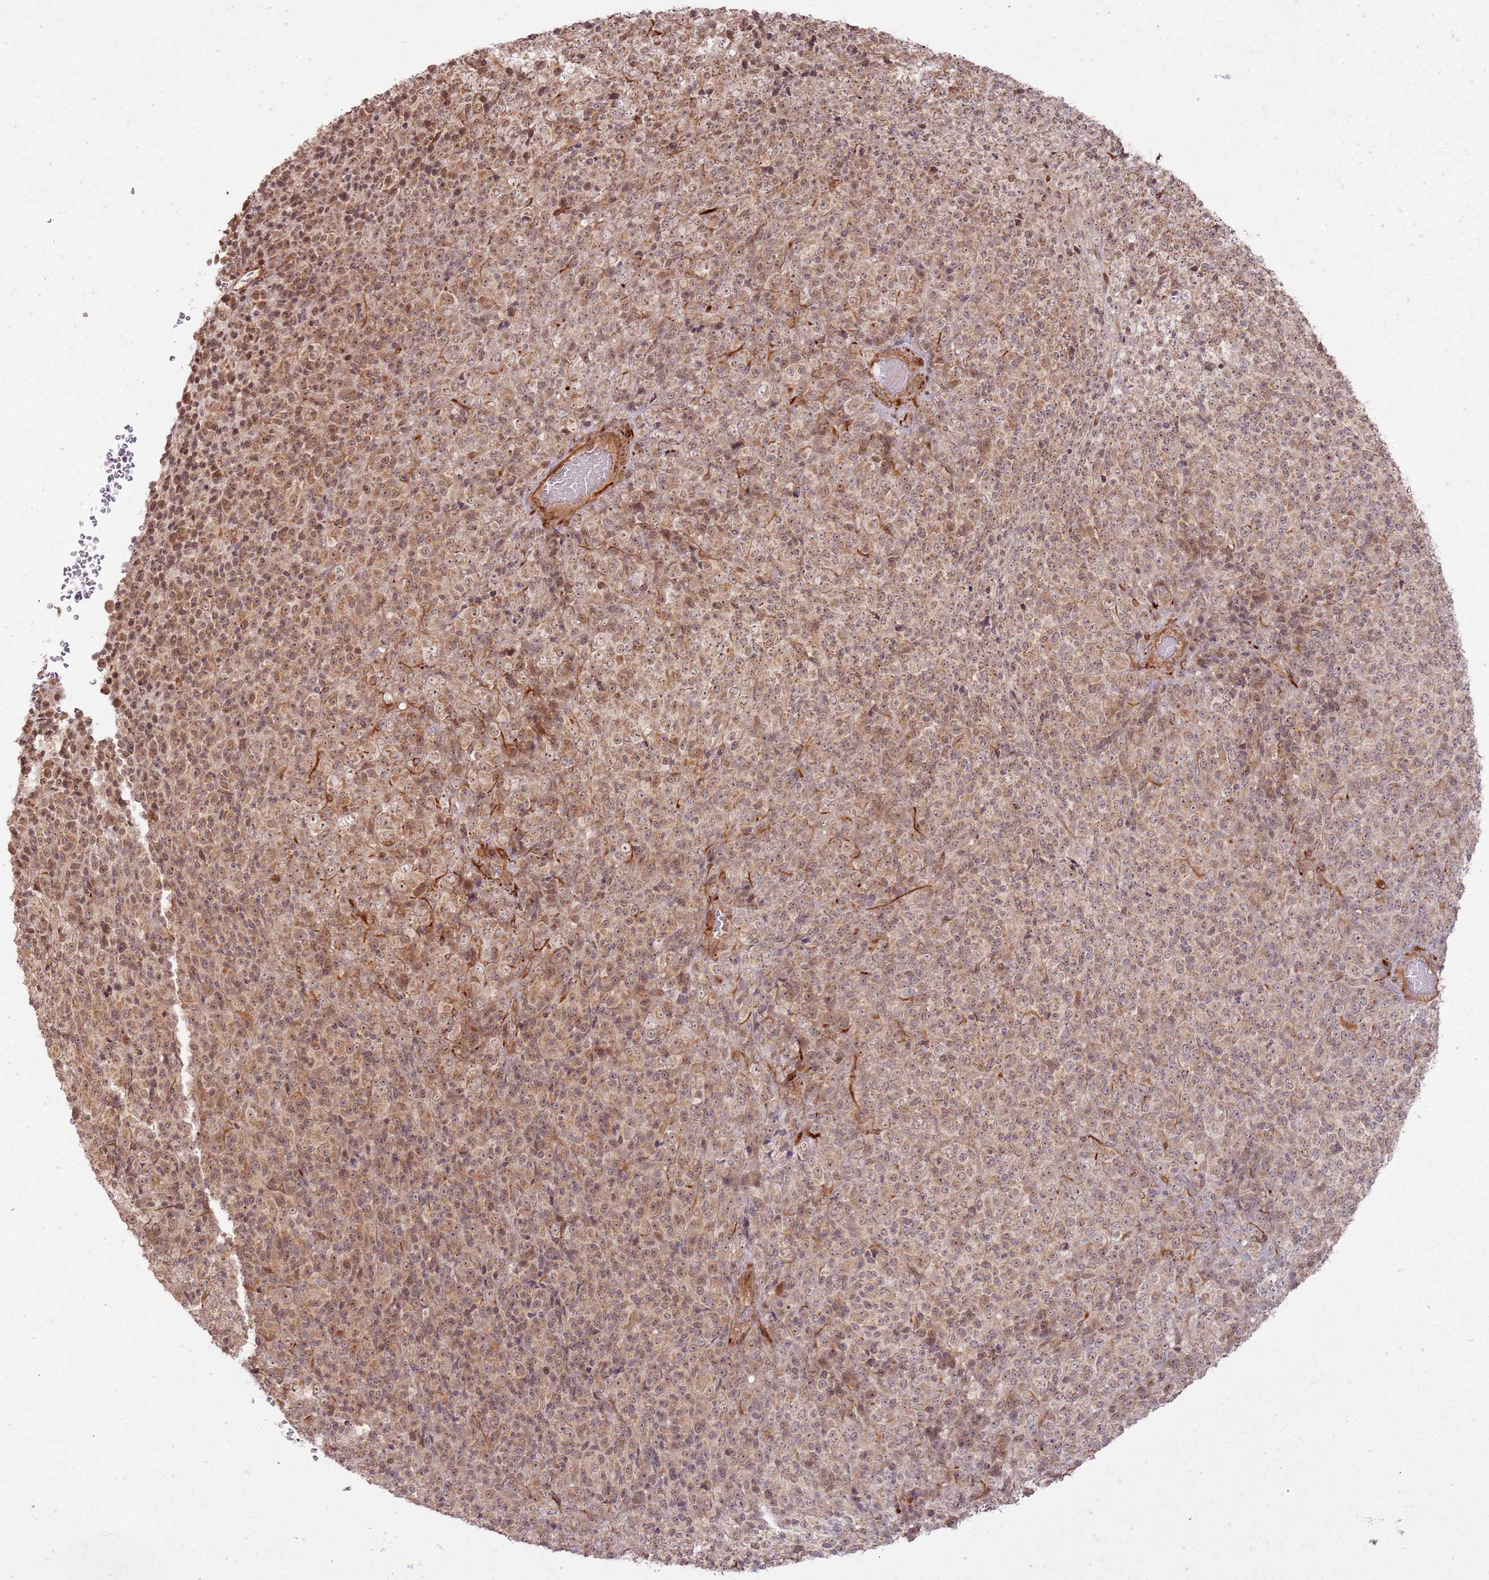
{"staining": {"intensity": "moderate", "quantity": ">75%", "location": "cytoplasmic/membranous,nuclear"}, "tissue": "melanoma", "cell_type": "Tumor cells", "image_type": "cancer", "snomed": [{"axis": "morphology", "description": "Malignant melanoma, Metastatic site"}, {"axis": "topography", "description": "Brain"}], "caption": "IHC (DAB (3,3'-diaminobenzidine)) staining of melanoma shows moderate cytoplasmic/membranous and nuclear protein positivity in about >75% of tumor cells.", "gene": "ZNF623", "patient": {"sex": "female", "age": 56}}